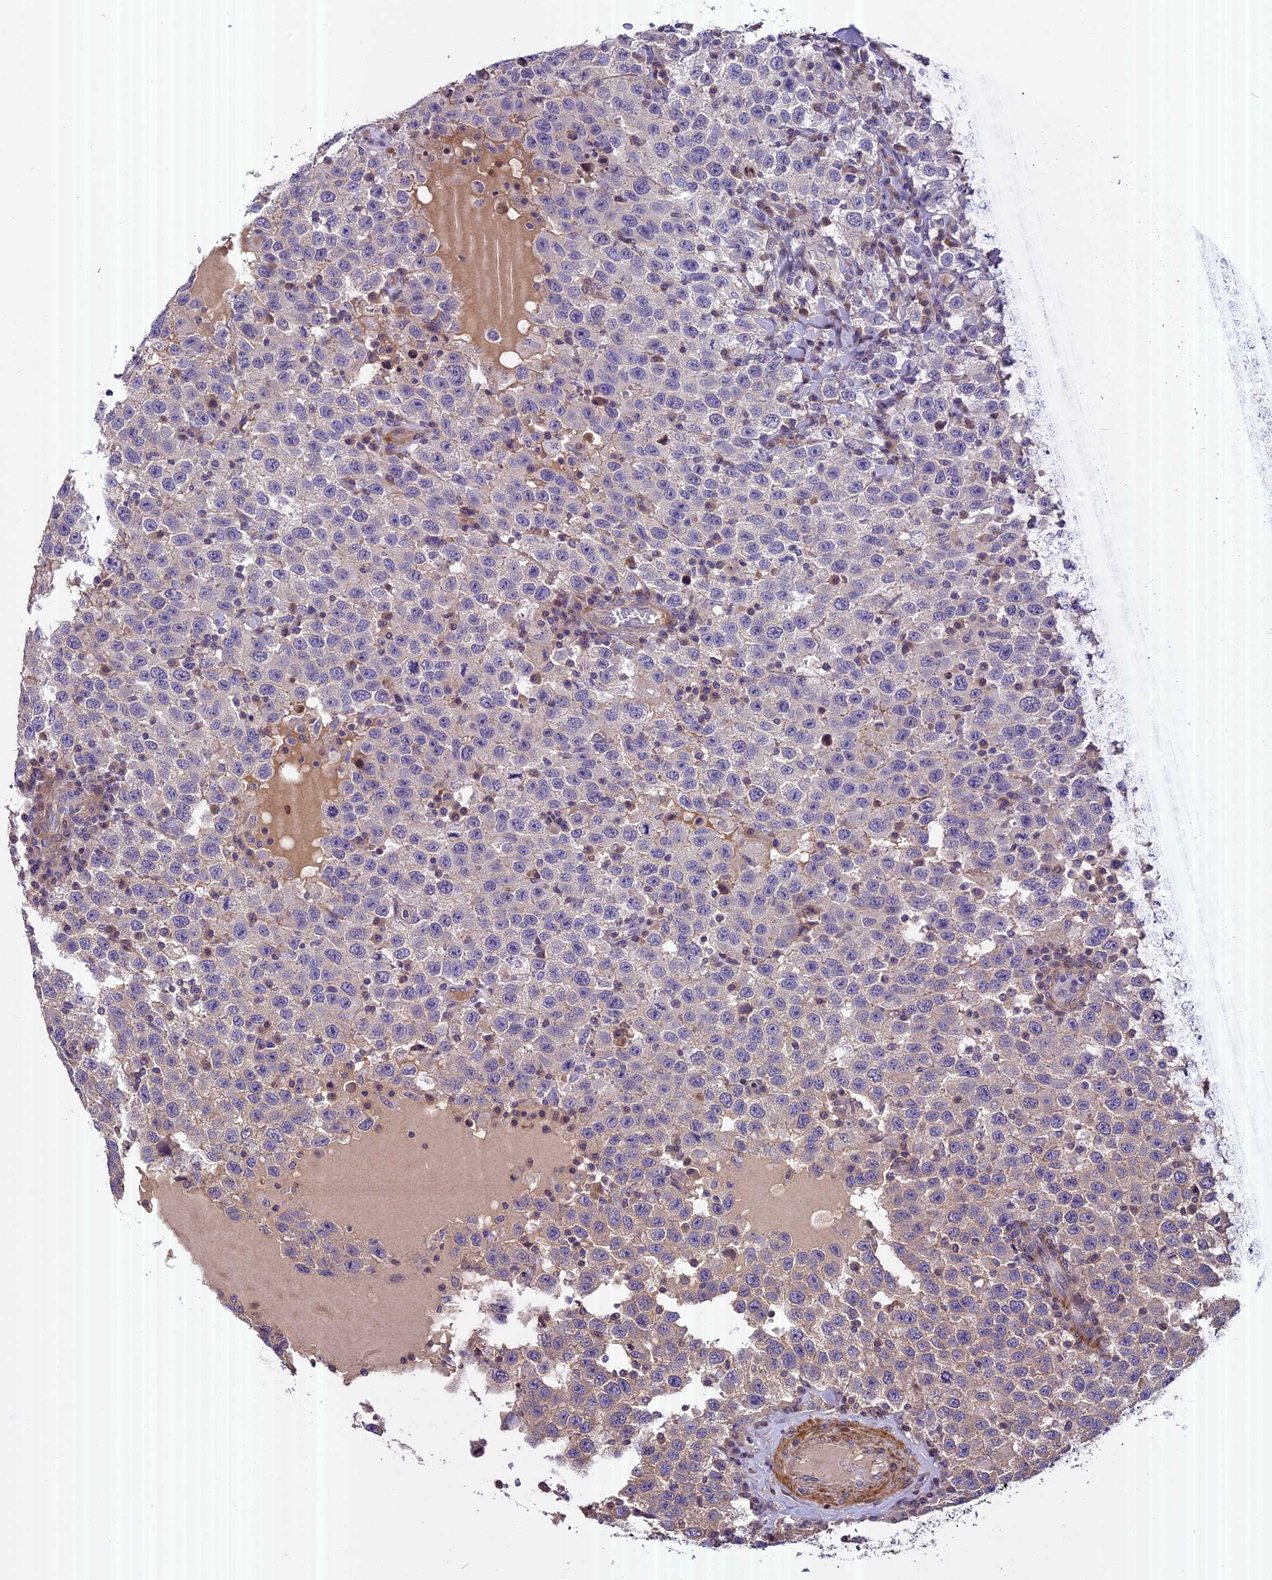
{"staining": {"intensity": "negative", "quantity": "none", "location": "none"}, "tissue": "testis cancer", "cell_type": "Tumor cells", "image_type": "cancer", "snomed": [{"axis": "morphology", "description": "Seminoma, NOS"}, {"axis": "topography", "description": "Testis"}], "caption": "Immunohistochemical staining of seminoma (testis) reveals no significant positivity in tumor cells. (DAB (3,3'-diaminobenzidine) immunohistochemistry (IHC) with hematoxylin counter stain).", "gene": "FAM98C", "patient": {"sex": "male", "age": 41}}